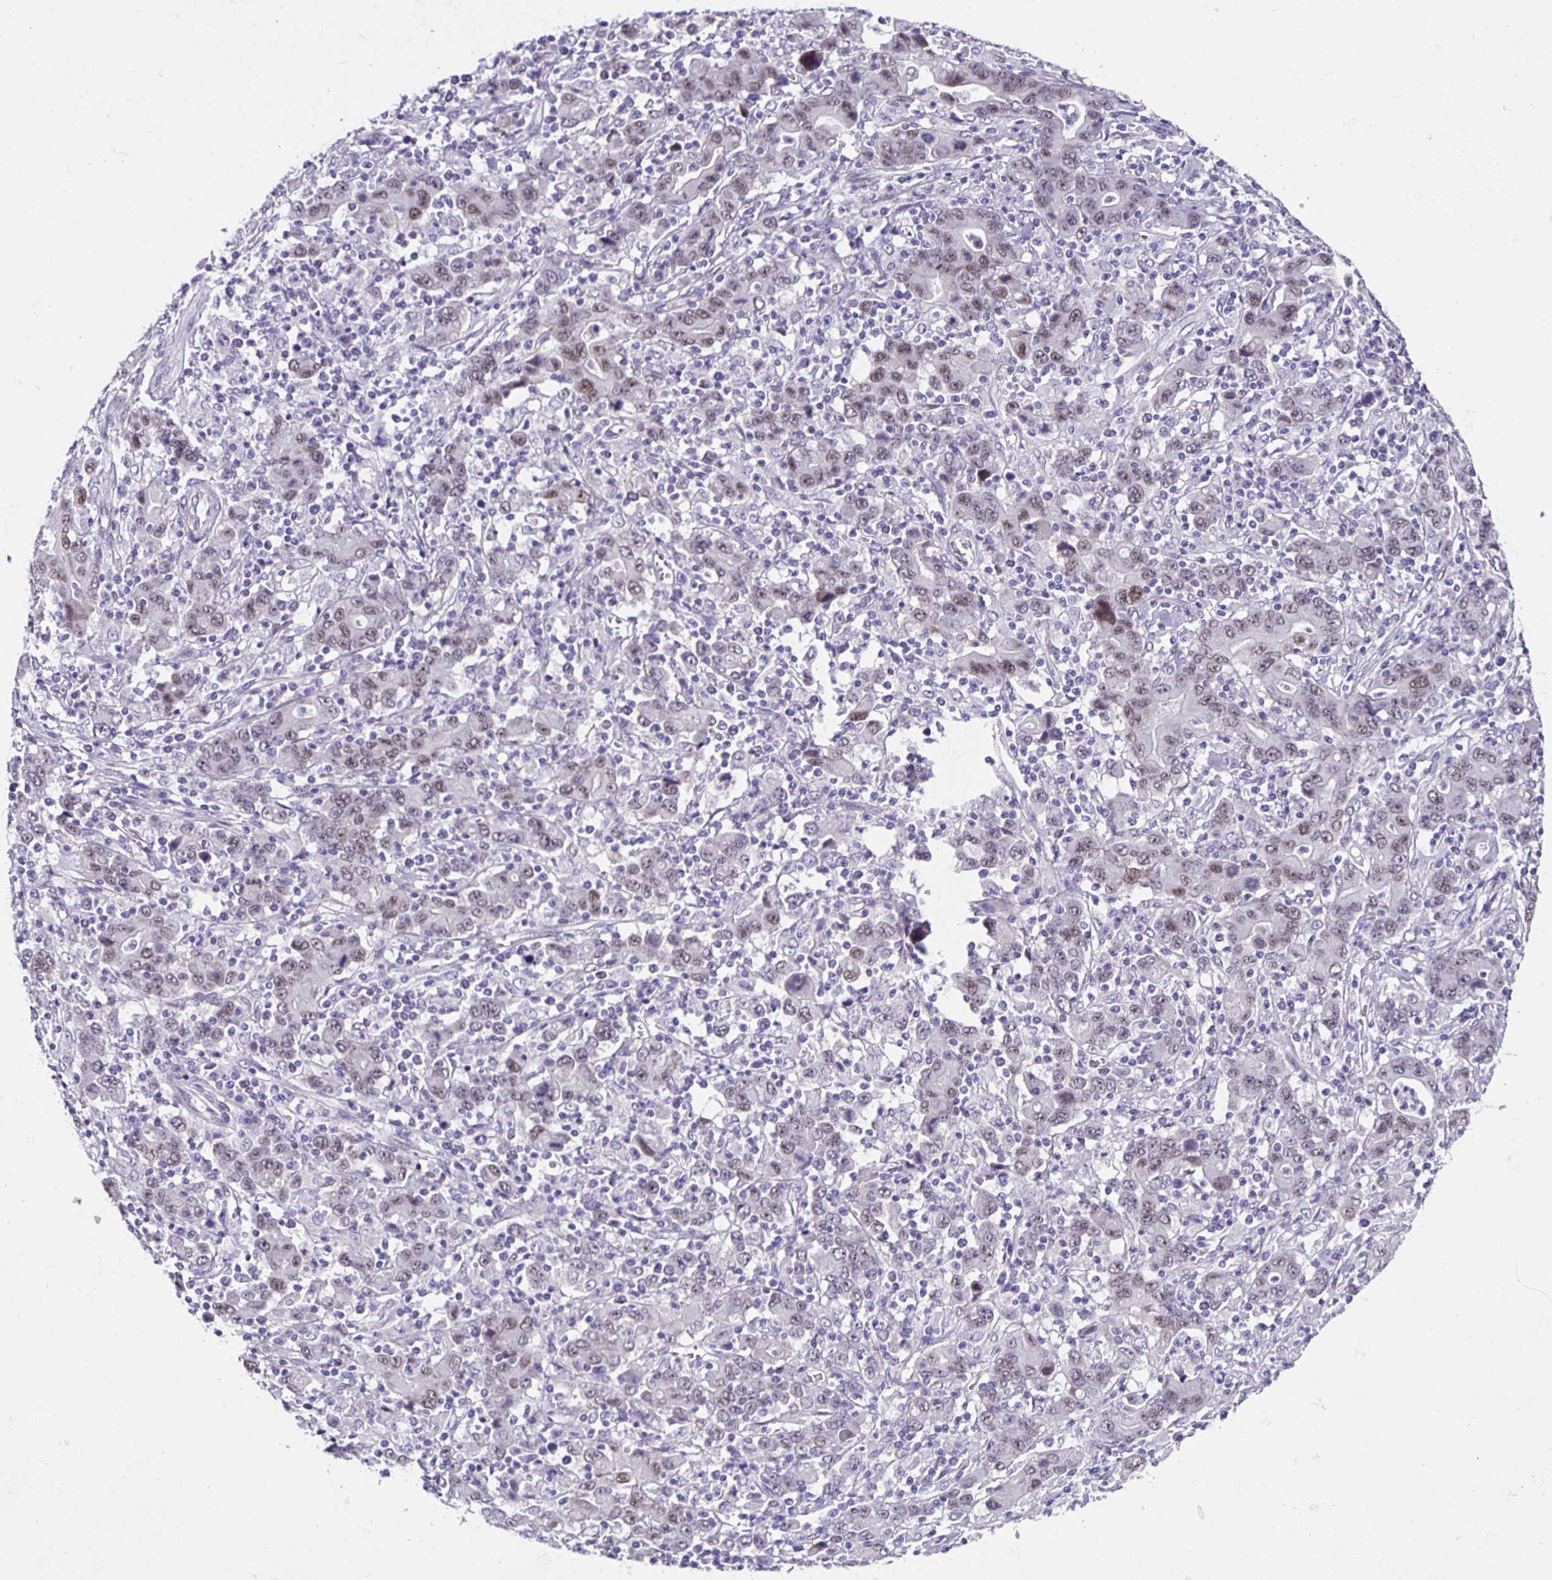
{"staining": {"intensity": "weak", "quantity": "<25%", "location": "nuclear"}, "tissue": "stomach cancer", "cell_type": "Tumor cells", "image_type": "cancer", "snomed": [{"axis": "morphology", "description": "Adenocarcinoma, NOS"}, {"axis": "topography", "description": "Stomach, upper"}], "caption": "The histopathology image displays no staining of tumor cells in adenocarcinoma (stomach).", "gene": "FOSL2", "patient": {"sex": "male", "age": 69}}